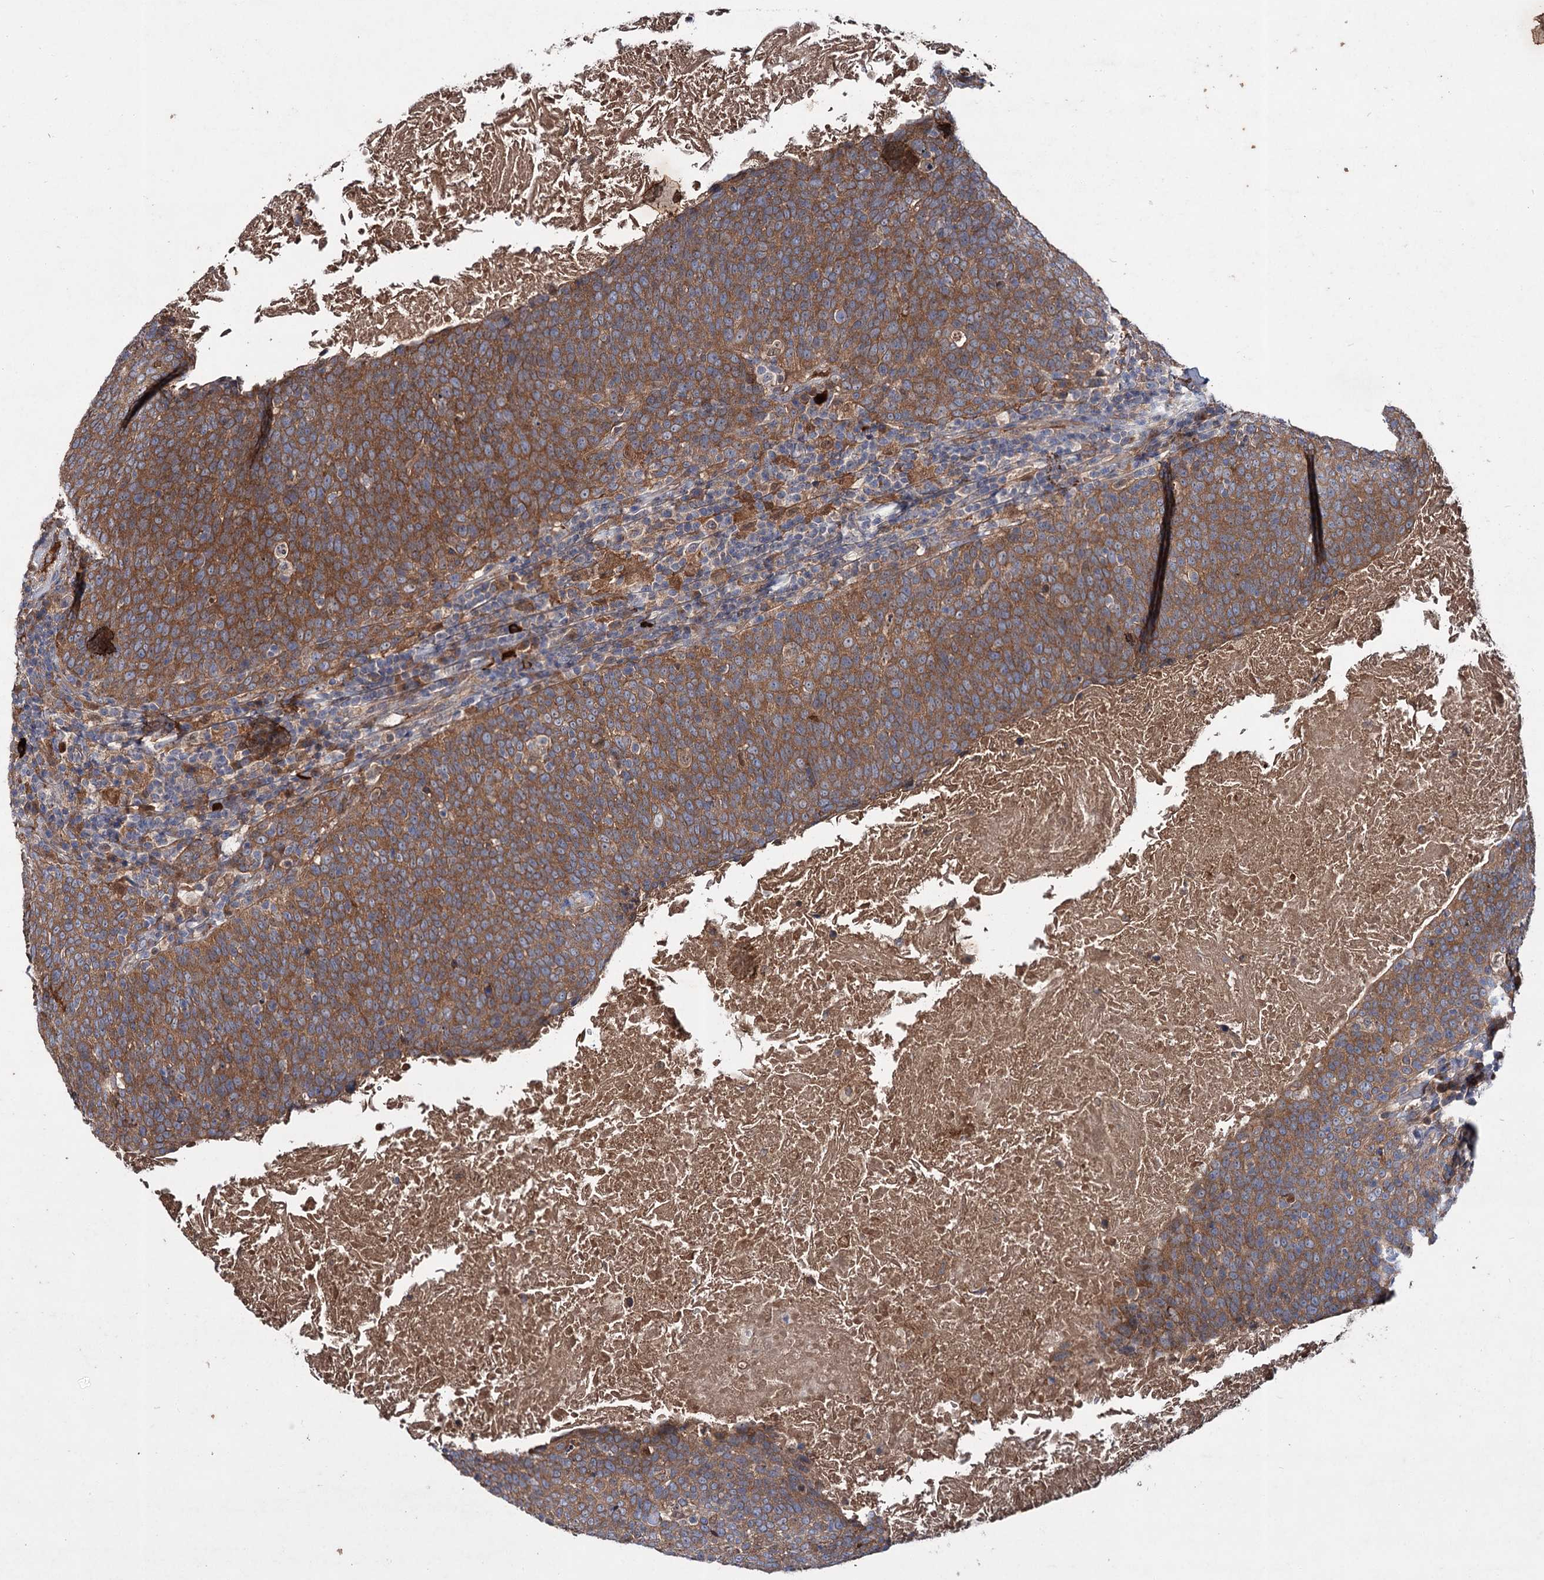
{"staining": {"intensity": "moderate", "quantity": ">75%", "location": "cytoplasmic/membranous"}, "tissue": "head and neck cancer", "cell_type": "Tumor cells", "image_type": "cancer", "snomed": [{"axis": "morphology", "description": "Squamous cell carcinoma, NOS"}, {"axis": "morphology", "description": "Squamous cell carcinoma, metastatic, NOS"}, {"axis": "topography", "description": "Lymph node"}, {"axis": "topography", "description": "Head-Neck"}], "caption": "Approximately >75% of tumor cells in head and neck squamous cell carcinoma demonstrate moderate cytoplasmic/membranous protein expression as visualized by brown immunohistochemical staining.", "gene": "PTPN3", "patient": {"sex": "male", "age": 62}}